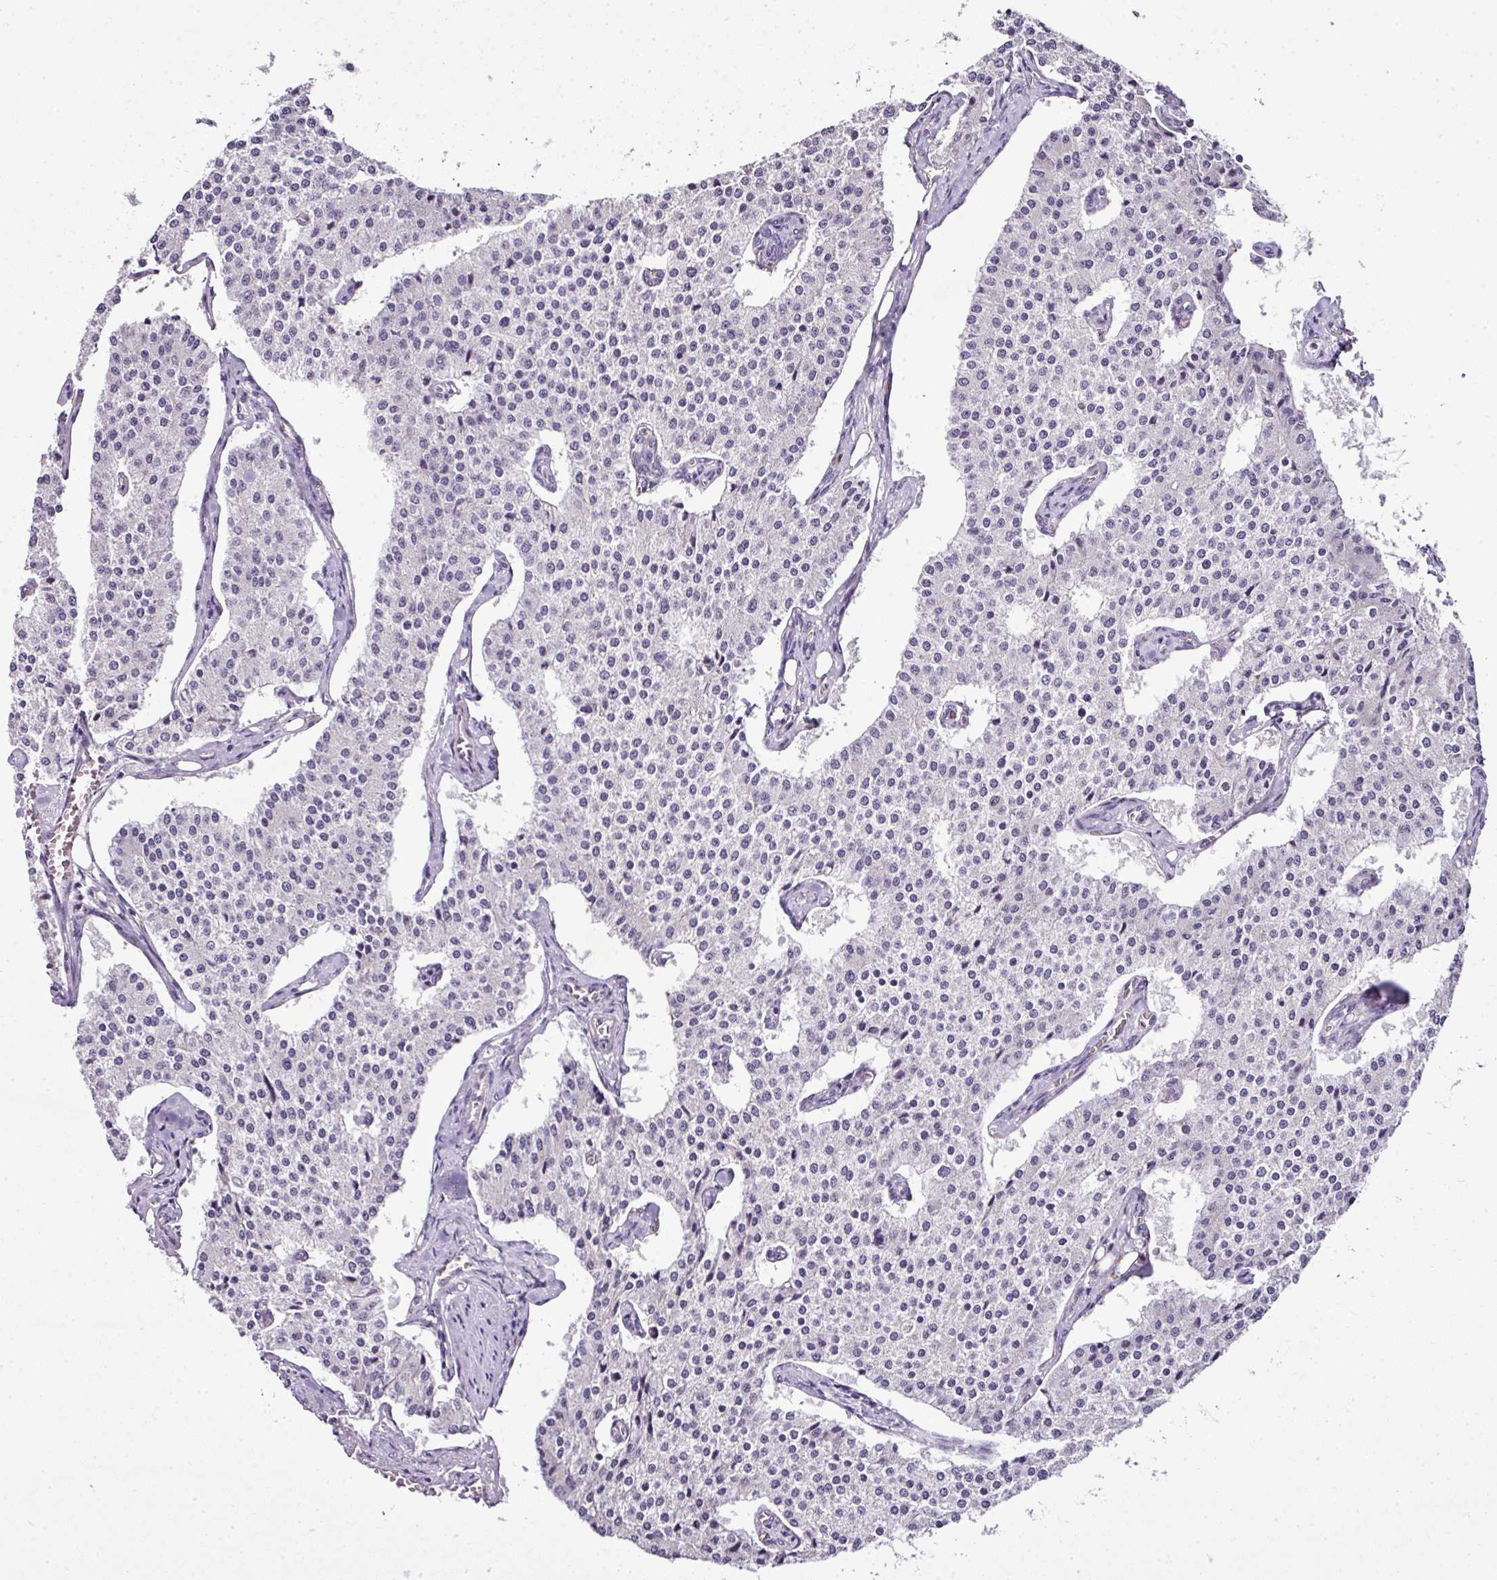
{"staining": {"intensity": "negative", "quantity": "none", "location": "none"}, "tissue": "carcinoid", "cell_type": "Tumor cells", "image_type": "cancer", "snomed": [{"axis": "morphology", "description": "Carcinoid, malignant, NOS"}, {"axis": "topography", "description": "Colon"}], "caption": "The histopathology image reveals no staining of tumor cells in carcinoid.", "gene": "TEX30", "patient": {"sex": "female", "age": 52}}